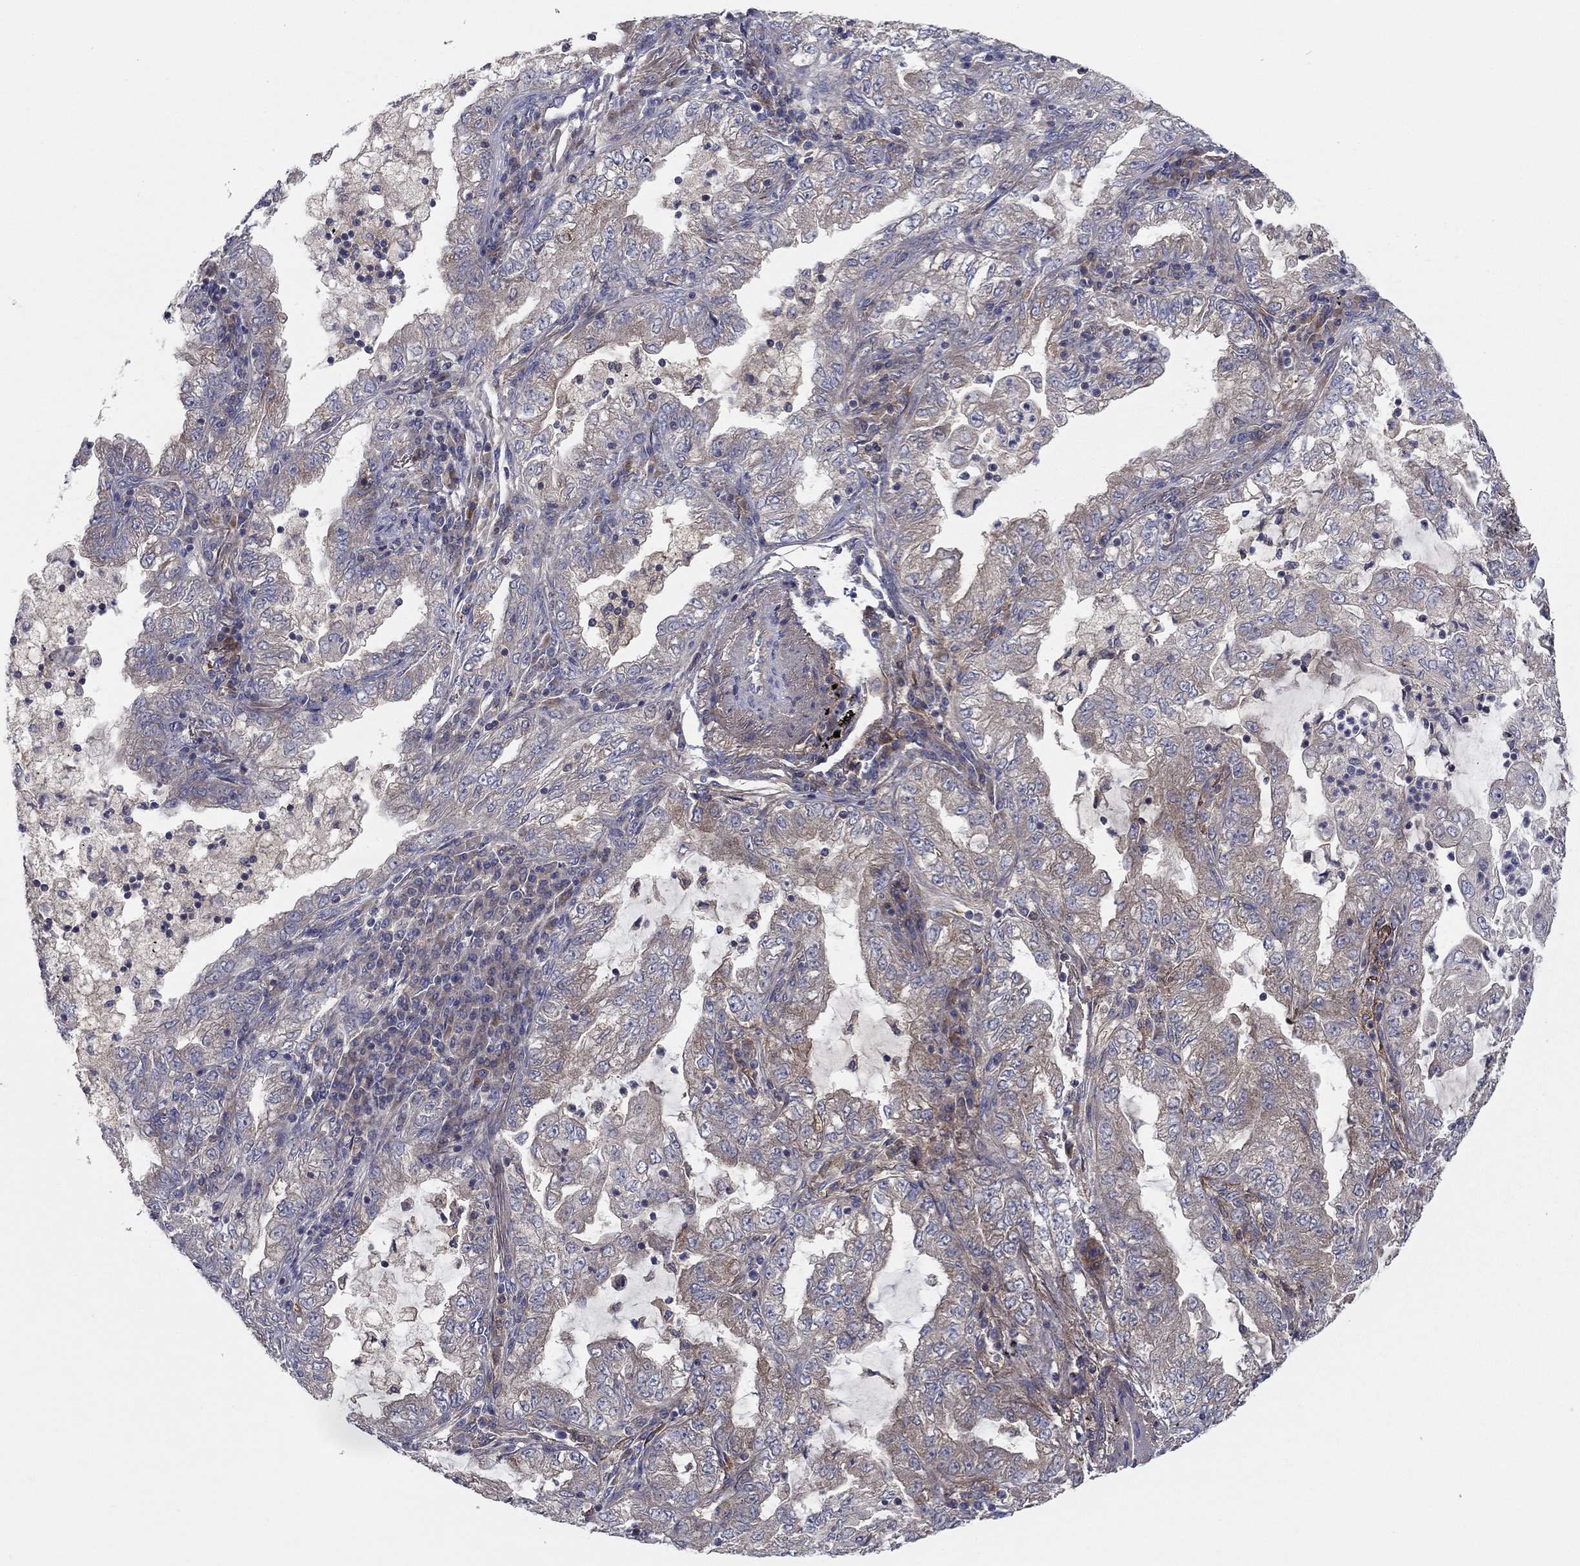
{"staining": {"intensity": "negative", "quantity": "none", "location": "none"}, "tissue": "lung cancer", "cell_type": "Tumor cells", "image_type": "cancer", "snomed": [{"axis": "morphology", "description": "Adenocarcinoma, NOS"}, {"axis": "topography", "description": "Lung"}], "caption": "Immunohistochemistry (IHC) of human lung cancer displays no positivity in tumor cells.", "gene": "RNF123", "patient": {"sex": "female", "age": 73}}